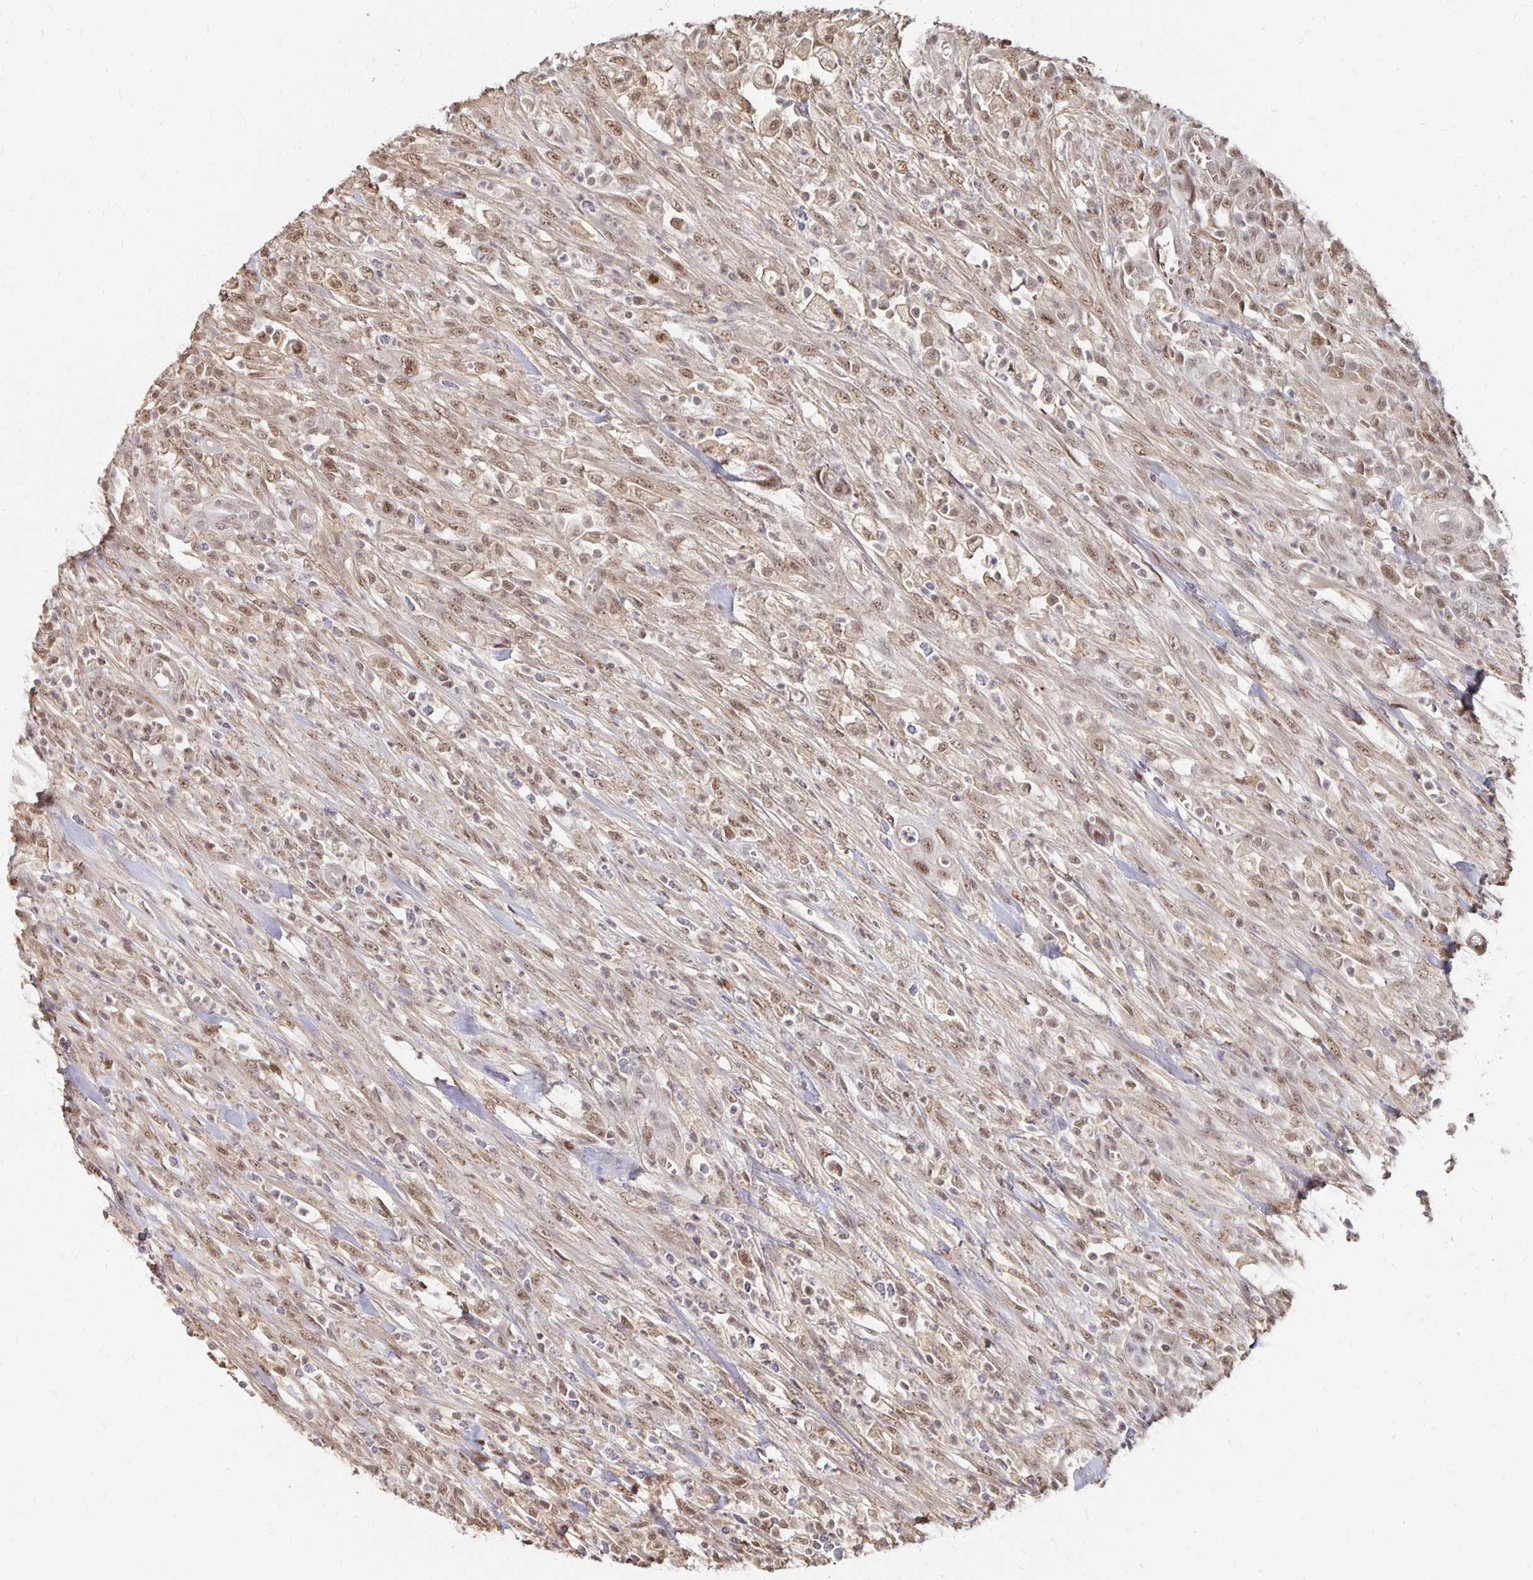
{"staining": {"intensity": "moderate", "quantity": ">75%", "location": "nuclear"}, "tissue": "colorectal cancer", "cell_type": "Tumor cells", "image_type": "cancer", "snomed": [{"axis": "morphology", "description": "Adenocarcinoma, NOS"}, {"axis": "topography", "description": "Colon"}], "caption": "The immunohistochemical stain labels moderate nuclear positivity in tumor cells of colorectal cancer (adenocarcinoma) tissue.", "gene": "CLASRP", "patient": {"sex": "male", "age": 65}}